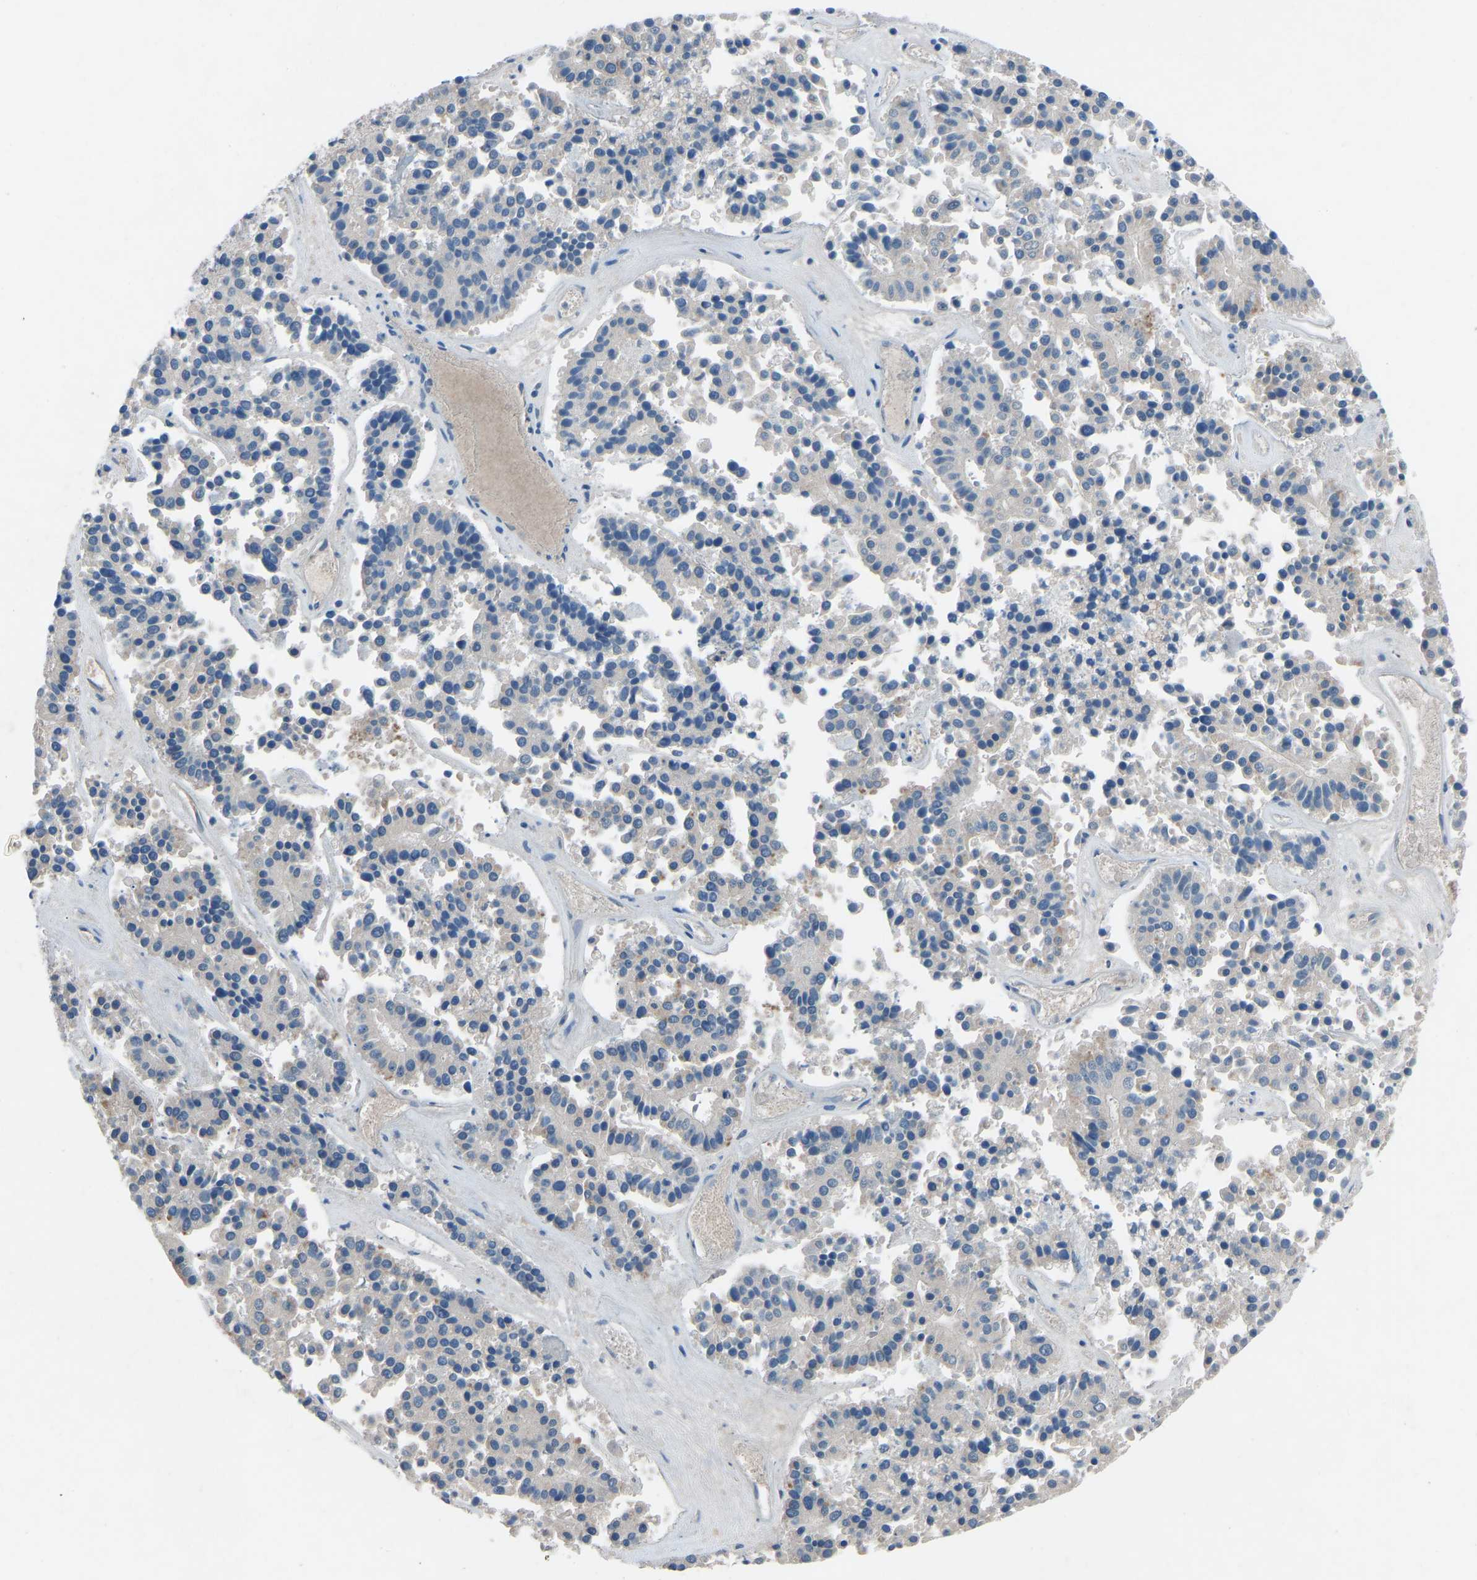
{"staining": {"intensity": "negative", "quantity": "none", "location": "none"}, "tissue": "pancreatic cancer", "cell_type": "Tumor cells", "image_type": "cancer", "snomed": [{"axis": "morphology", "description": "Adenocarcinoma, NOS"}, {"axis": "topography", "description": "Pancreas"}], "caption": "Immunohistochemical staining of adenocarcinoma (pancreatic) exhibits no significant staining in tumor cells.", "gene": "GRK6", "patient": {"sex": "male", "age": 50}}